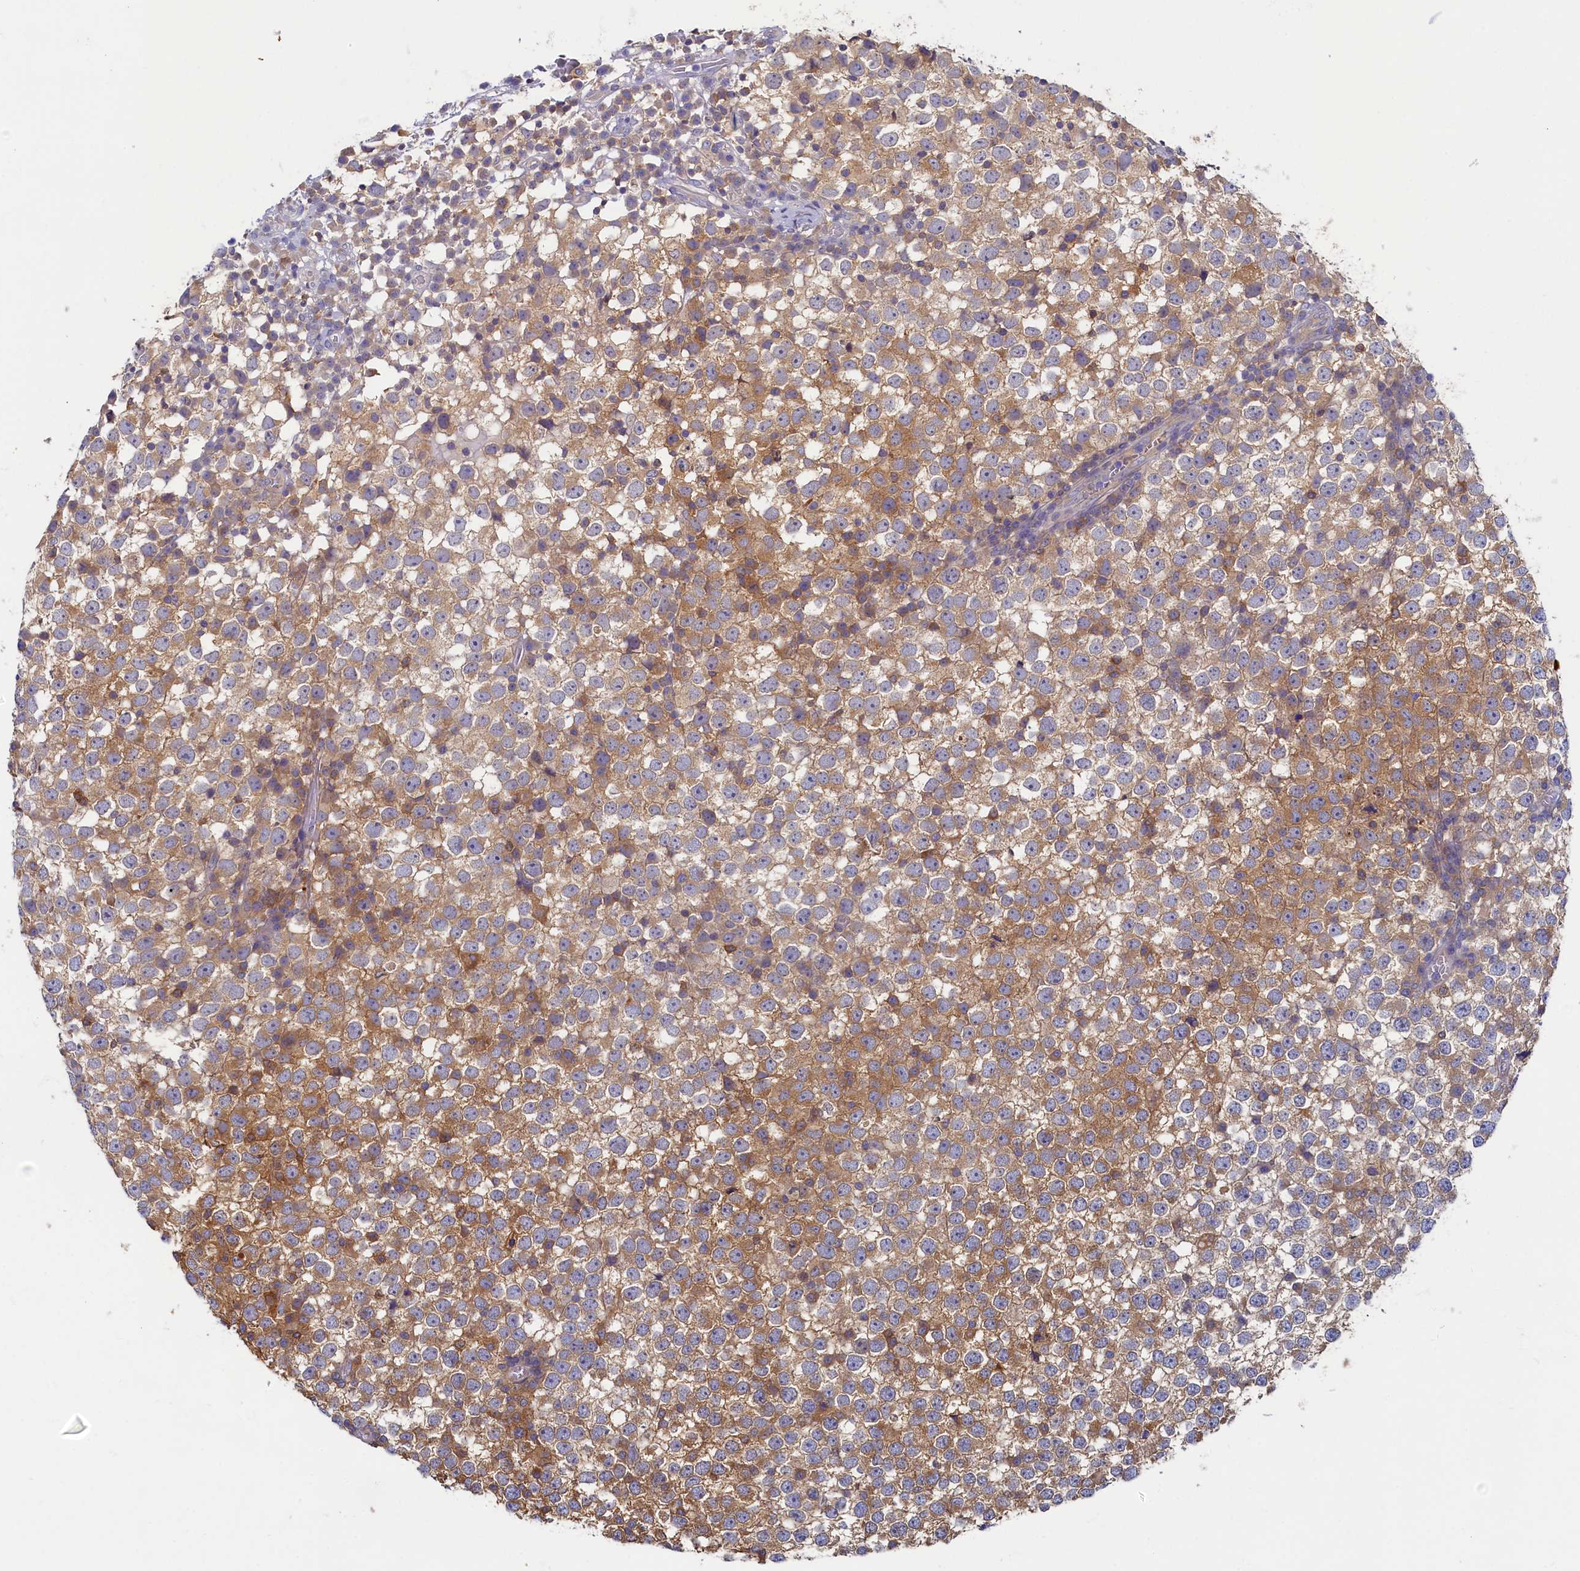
{"staining": {"intensity": "moderate", "quantity": "25%-75%", "location": "cytoplasmic/membranous"}, "tissue": "testis cancer", "cell_type": "Tumor cells", "image_type": "cancer", "snomed": [{"axis": "morphology", "description": "Seminoma, NOS"}, {"axis": "topography", "description": "Testis"}], "caption": "IHC micrograph of seminoma (testis) stained for a protein (brown), which shows medium levels of moderate cytoplasmic/membranous staining in about 25%-75% of tumor cells.", "gene": "TIMM8B", "patient": {"sex": "male", "age": 65}}